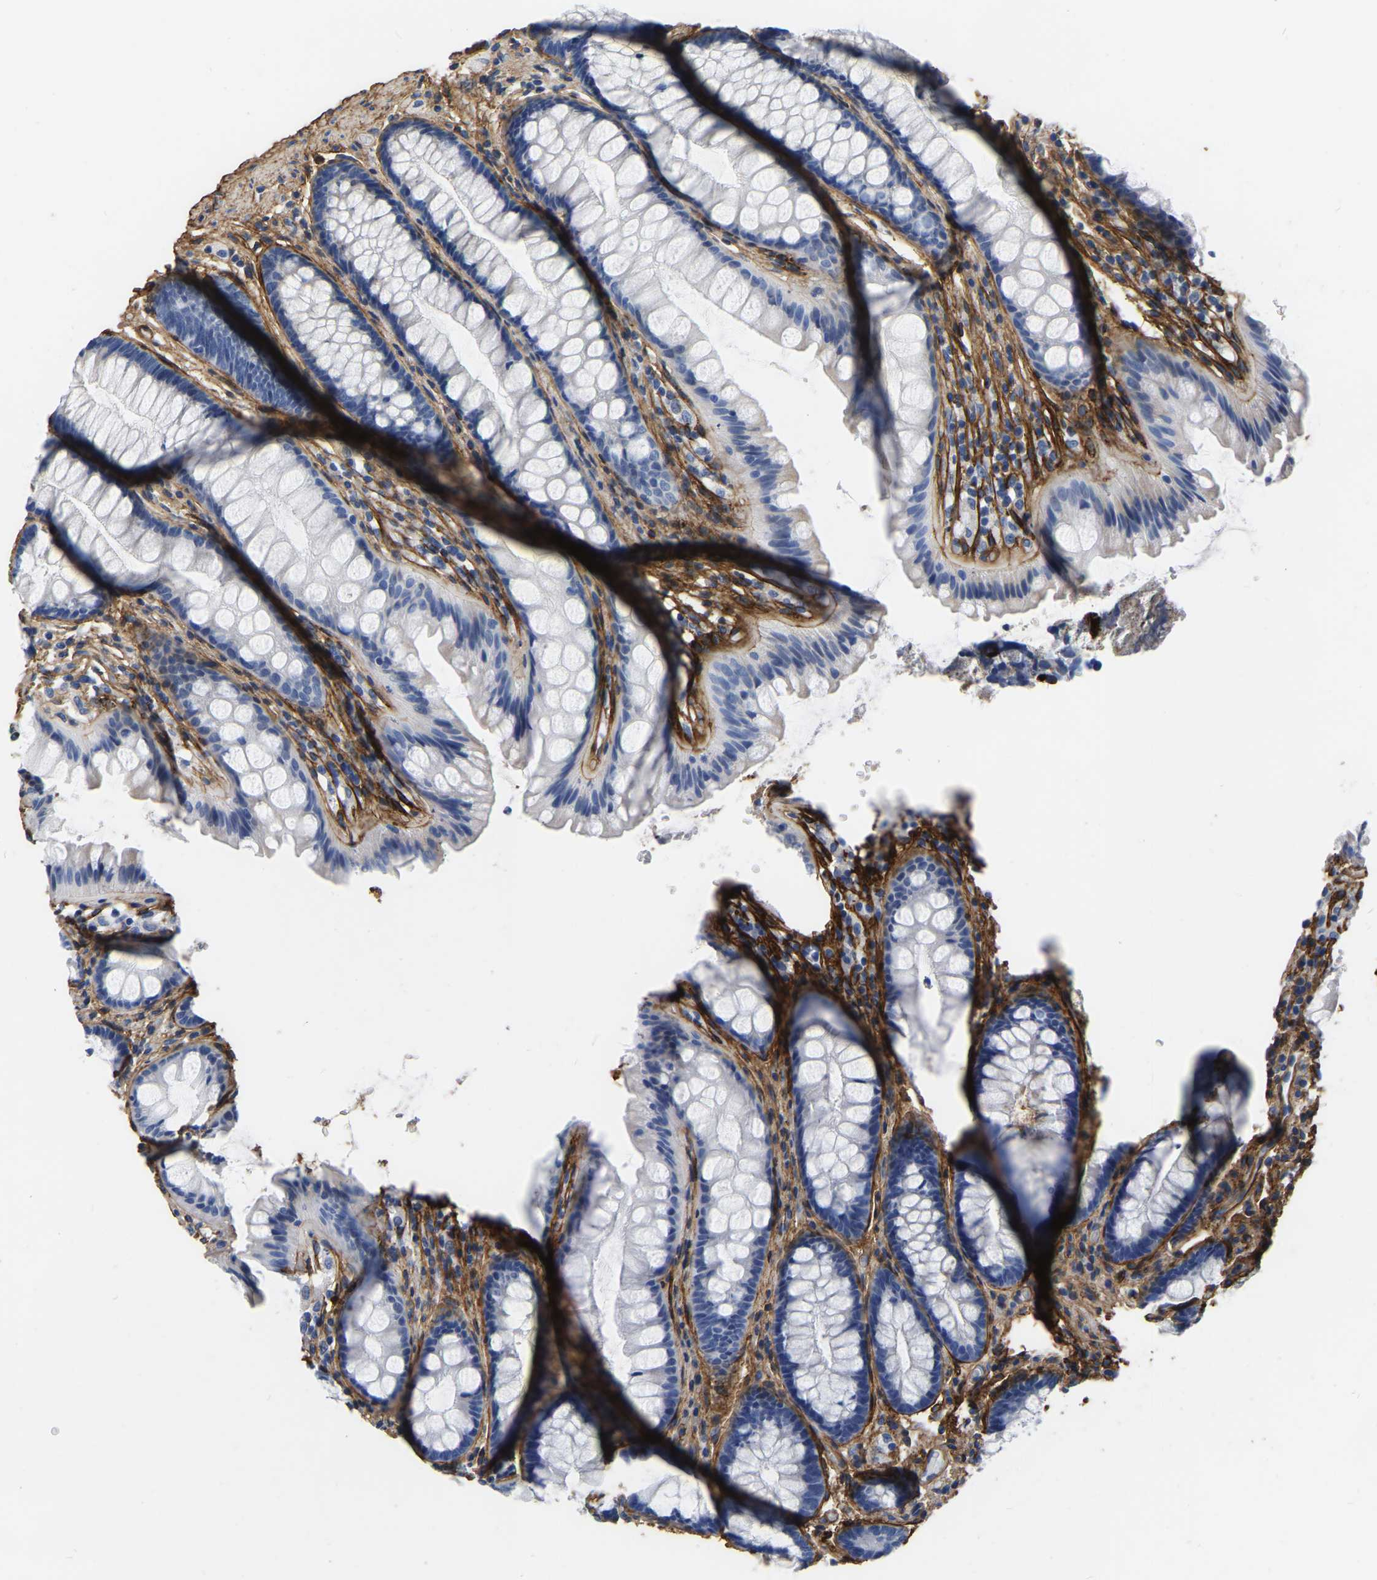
{"staining": {"intensity": "negative", "quantity": "none", "location": "none"}, "tissue": "colon", "cell_type": "Endothelial cells", "image_type": "normal", "snomed": [{"axis": "morphology", "description": "Normal tissue, NOS"}, {"axis": "topography", "description": "Colon"}], "caption": "This is an immunohistochemistry micrograph of normal colon. There is no expression in endothelial cells.", "gene": "COL6A1", "patient": {"sex": "female", "age": 56}}